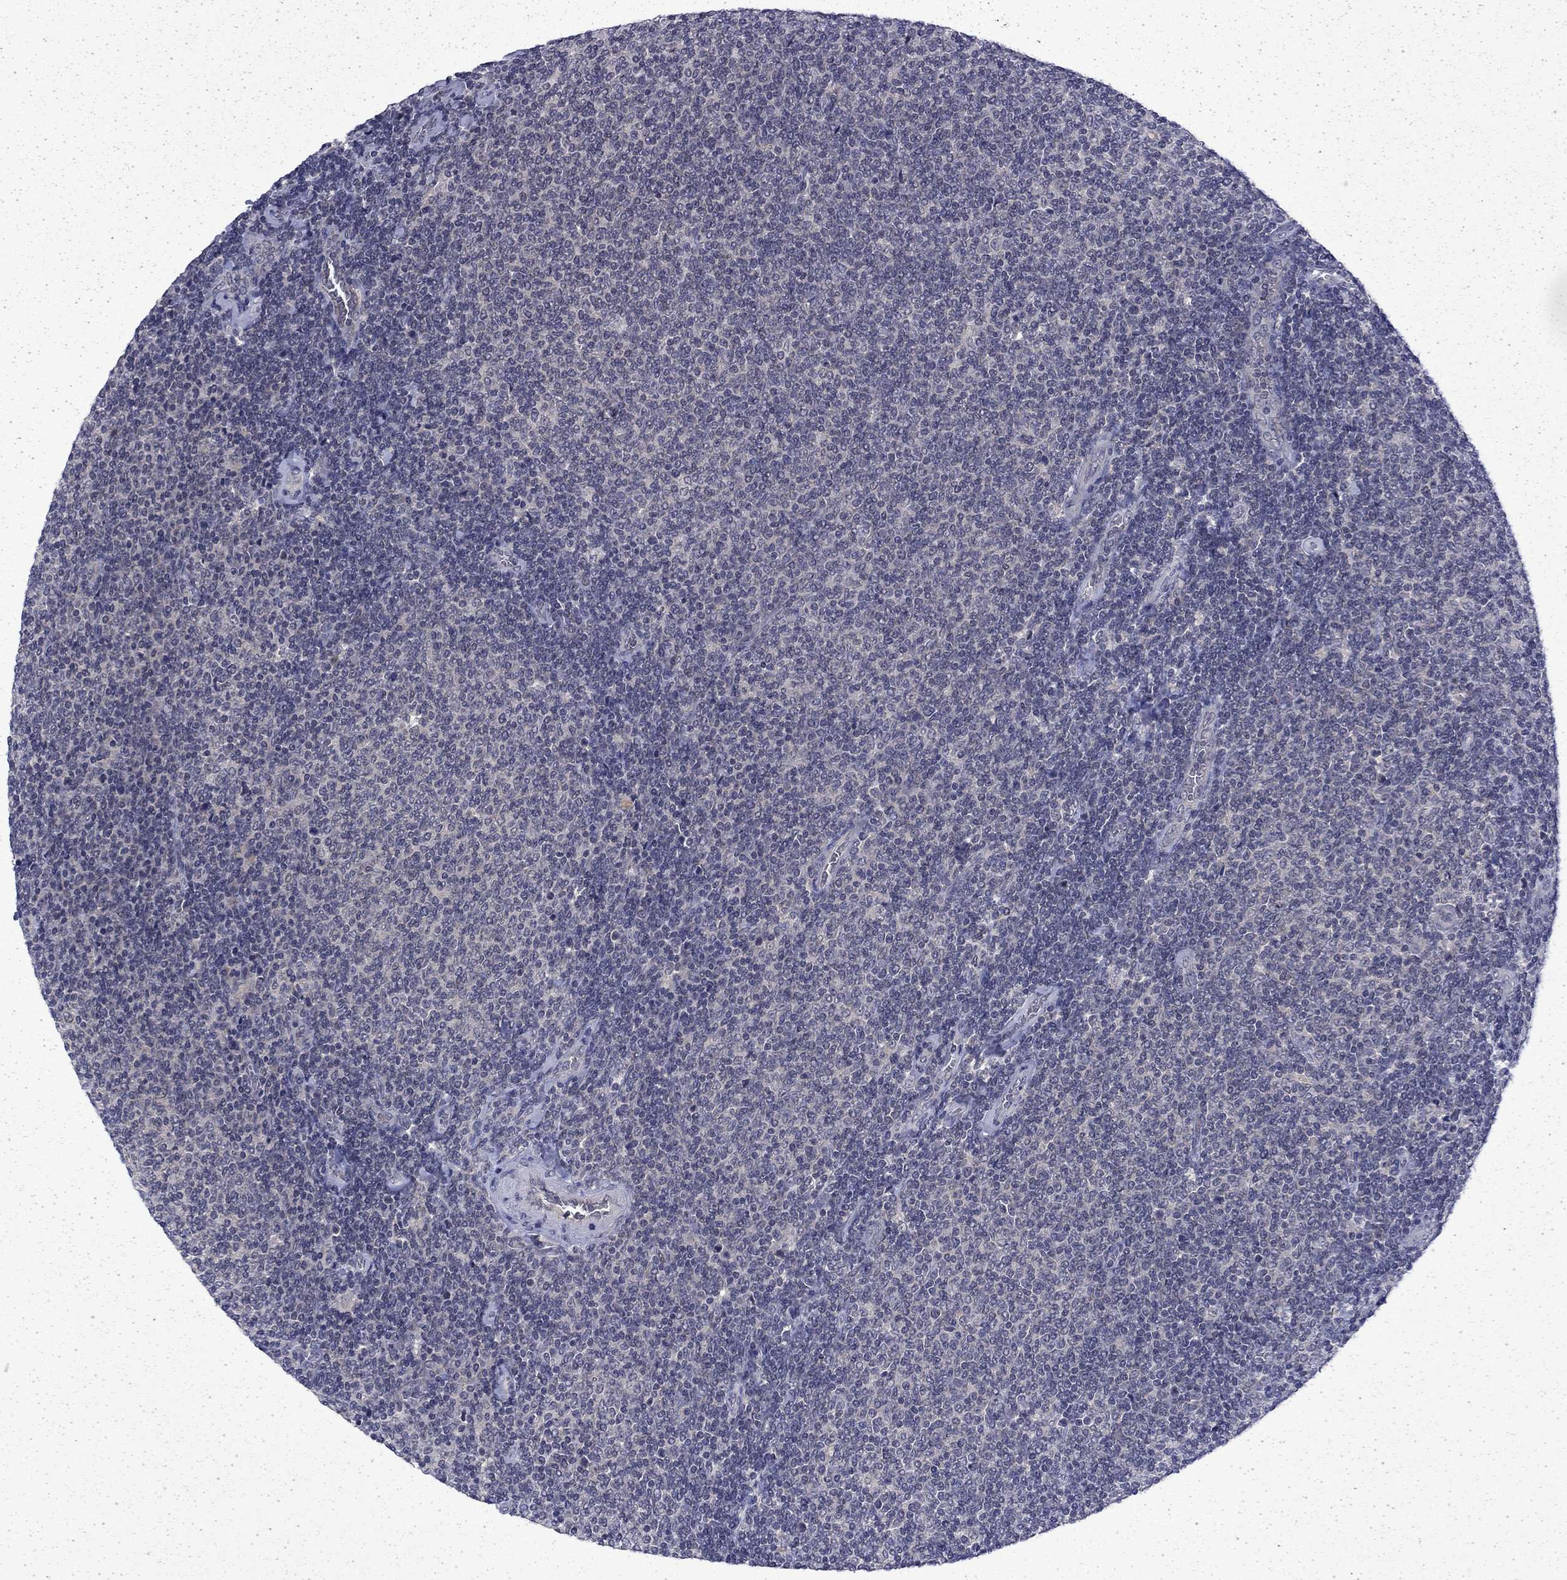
{"staining": {"intensity": "negative", "quantity": "none", "location": "none"}, "tissue": "lymphoma", "cell_type": "Tumor cells", "image_type": "cancer", "snomed": [{"axis": "morphology", "description": "Malignant lymphoma, non-Hodgkin's type, Low grade"}, {"axis": "topography", "description": "Lymph node"}], "caption": "This is an IHC image of lymphoma. There is no staining in tumor cells.", "gene": "CHAT", "patient": {"sex": "male", "age": 52}}